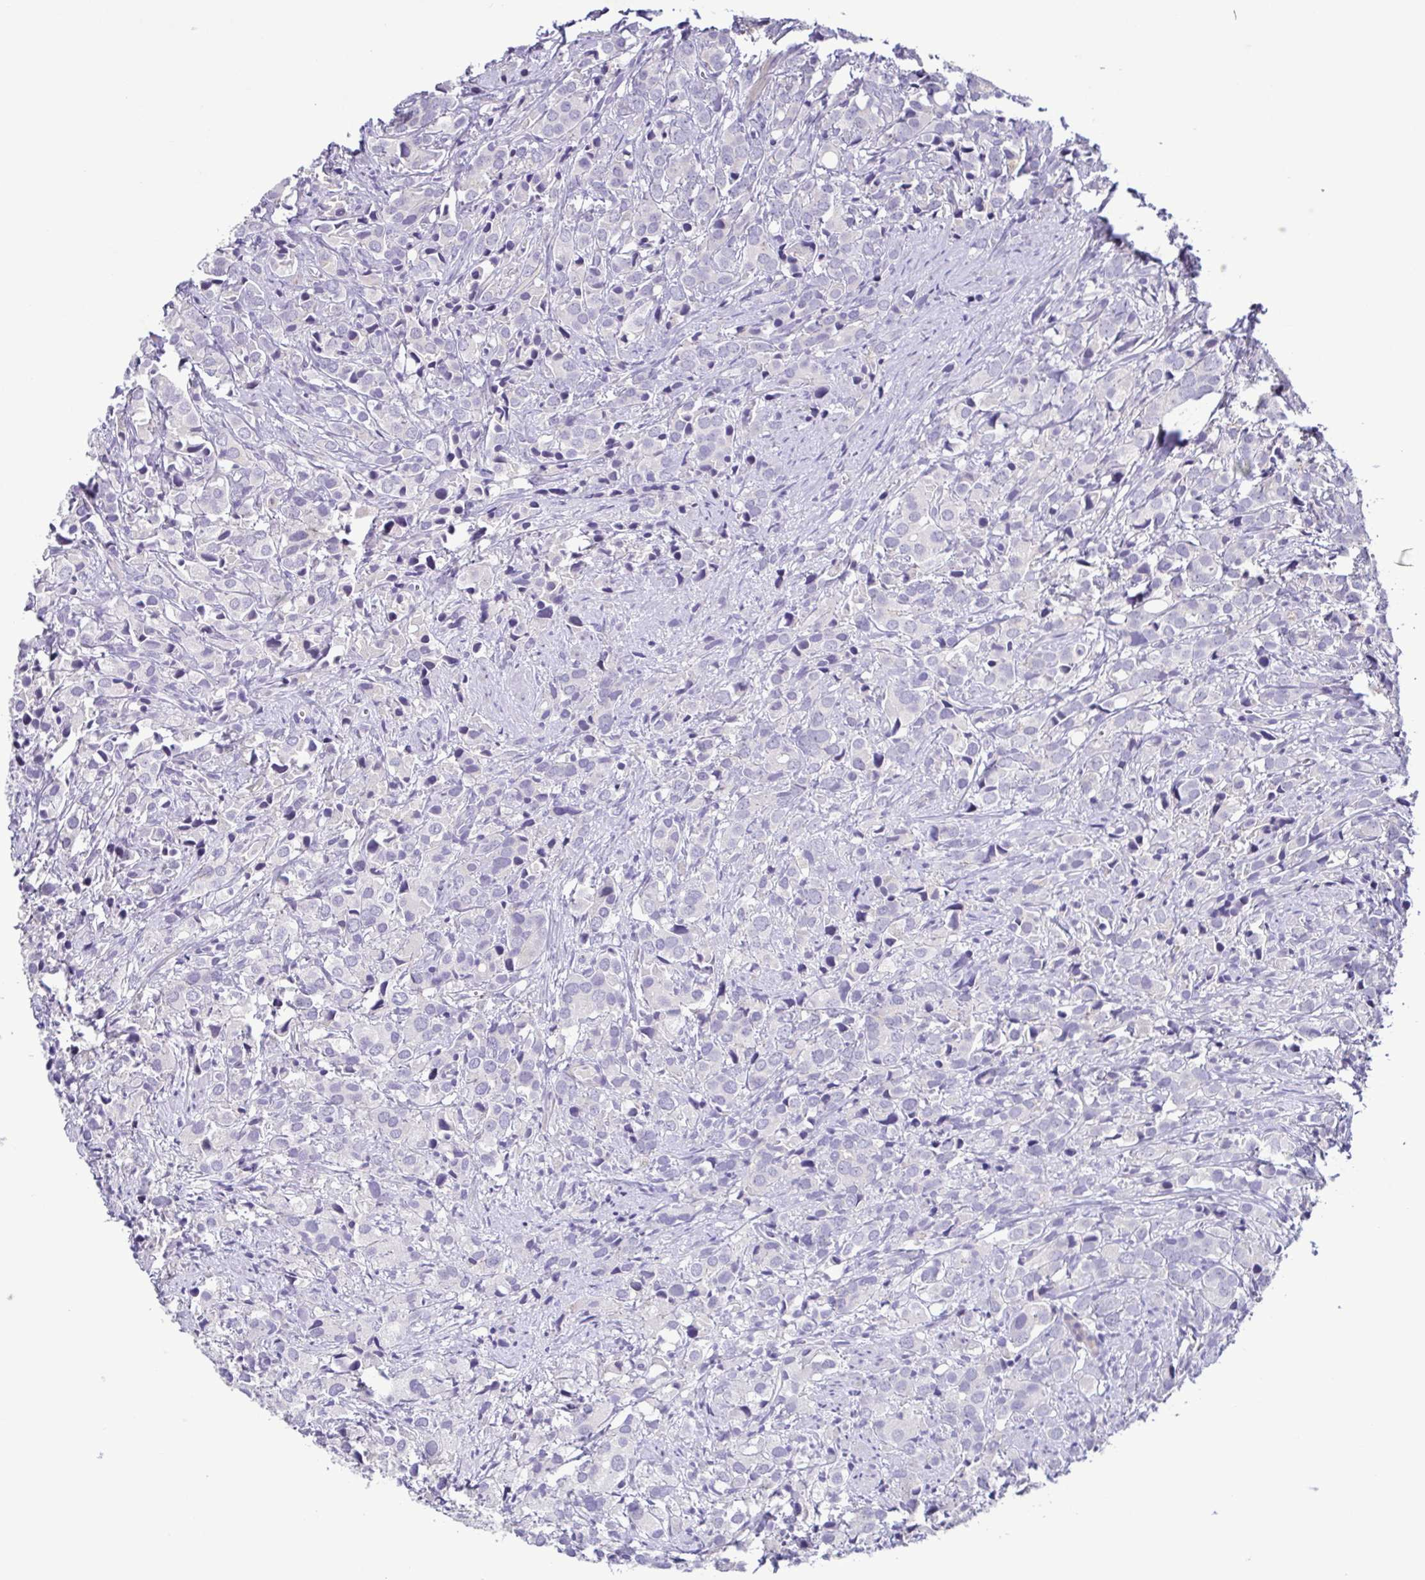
{"staining": {"intensity": "negative", "quantity": "none", "location": "none"}, "tissue": "prostate cancer", "cell_type": "Tumor cells", "image_type": "cancer", "snomed": [{"axis": "morphology", "description": "Adenocarcinoma, High grade"}, {"axis": "topography", "description": "Prostate"}], "caption": "Immunohistochemistry (IHC) histopathology image of neoplastic tissue: prostate high-grade adenocarcinoma stained with DAB (3,3'-diaminobenzidine) displays no significant protein positivity in tumor cells. The staining was performed using DAB (3,3'-diaminobenzidine) to visualize the protein expression in brown, while the nuclei were stained in blue with hematoxylin (Magnification: 20x).", "gene": "TERT", "patient": {"sex": "male", "age": 86}}